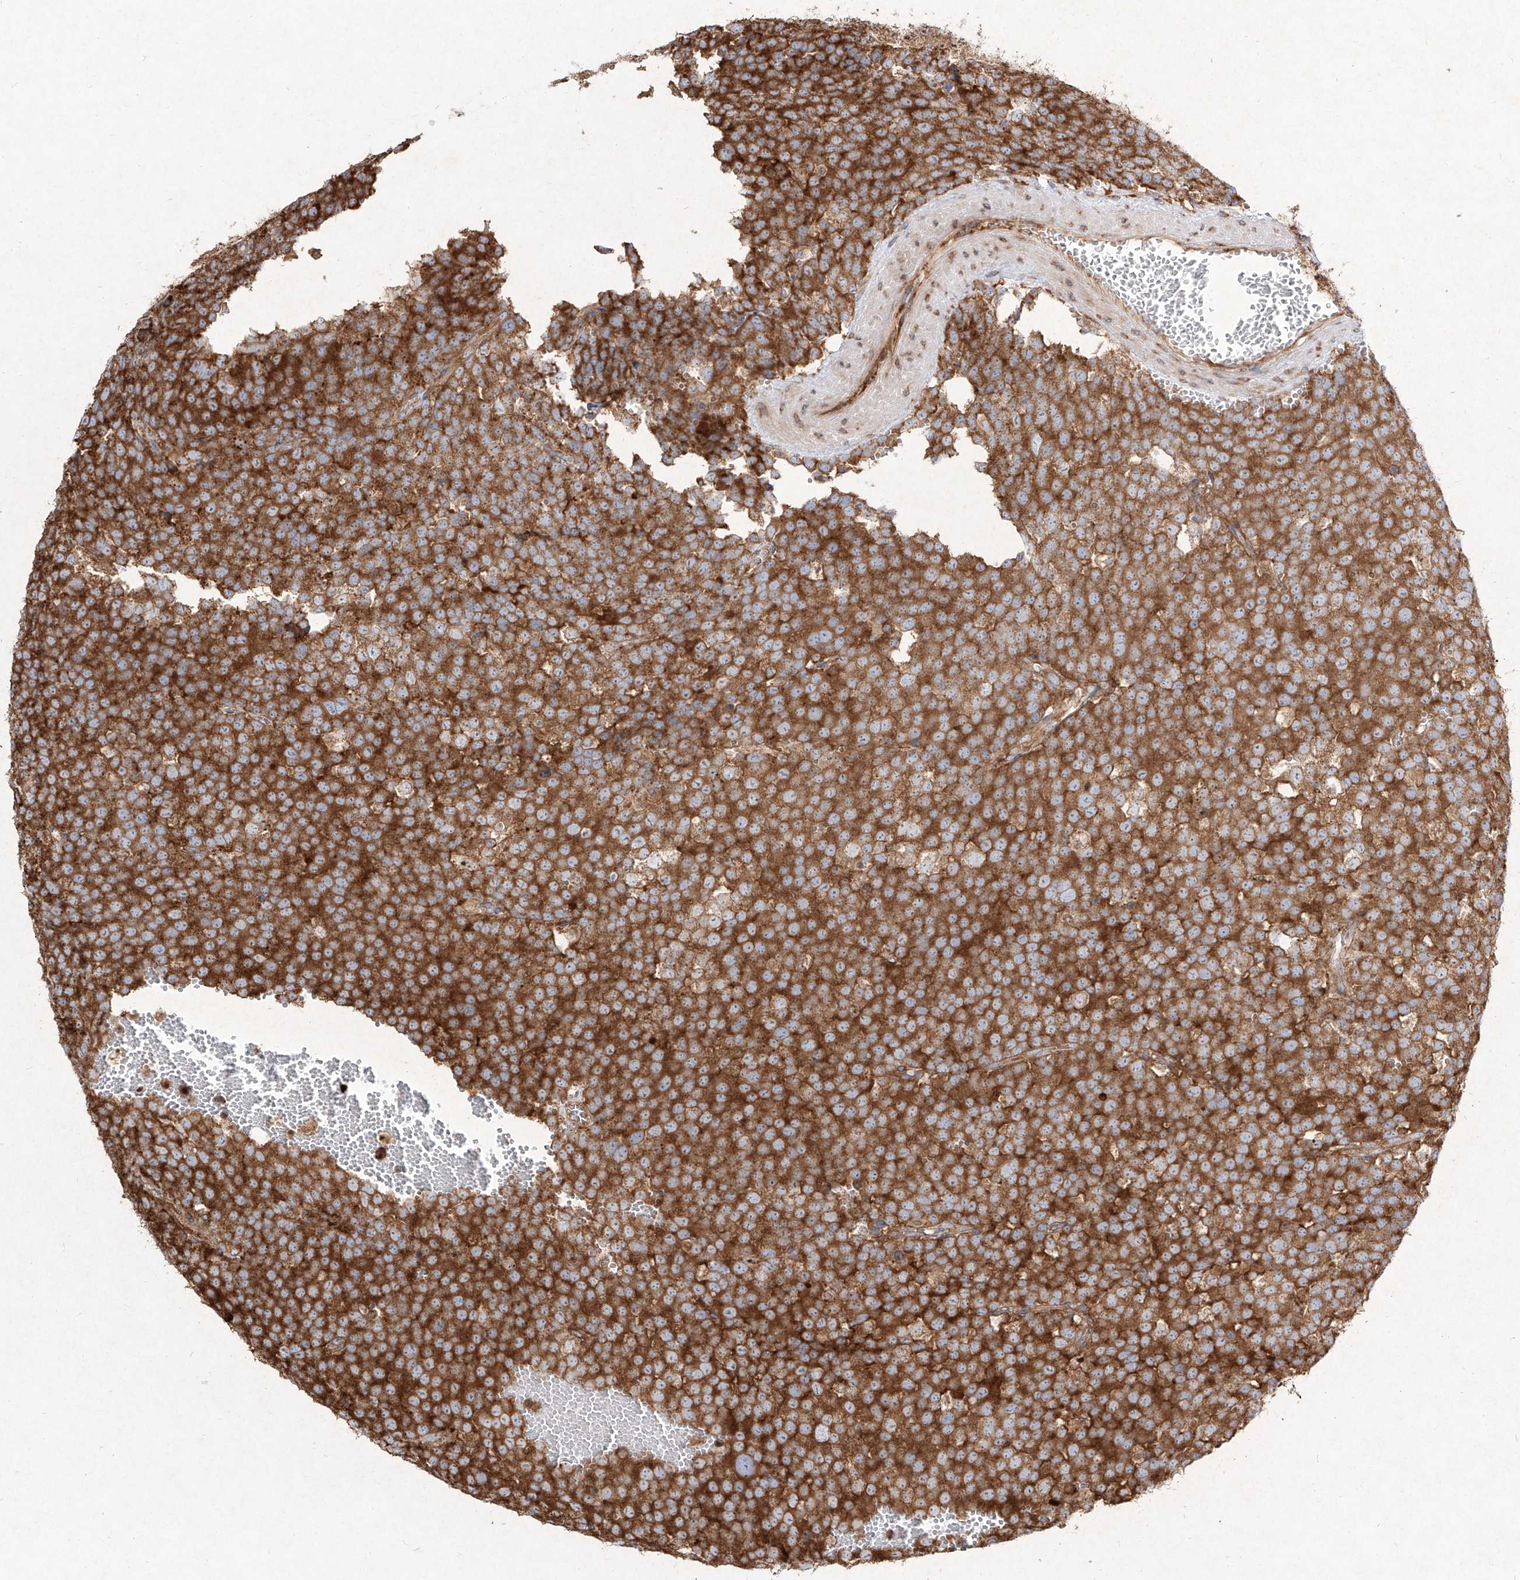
{"staining": {"intensity": "strong", "quantity": ">75%", "location": "cytoplasmic/membranous"}, "tissue": "testis cancer", "cell_type": "Tumor cells", "image_type": "cancer", "snomed": [{"axis": "morphology", "description": "Seminoma, NOS"}, {"axis": "topography", "description": "Testis"}], "caption": "The histopathology image demonstrates immunohistochemical staining of testis seminoma. There is strong cytoplasmic/membranous positivity is seen in approximately >75% of tumor cells.", "gene": "RPS25", "patient": {"sex": "male", "age": 71}}